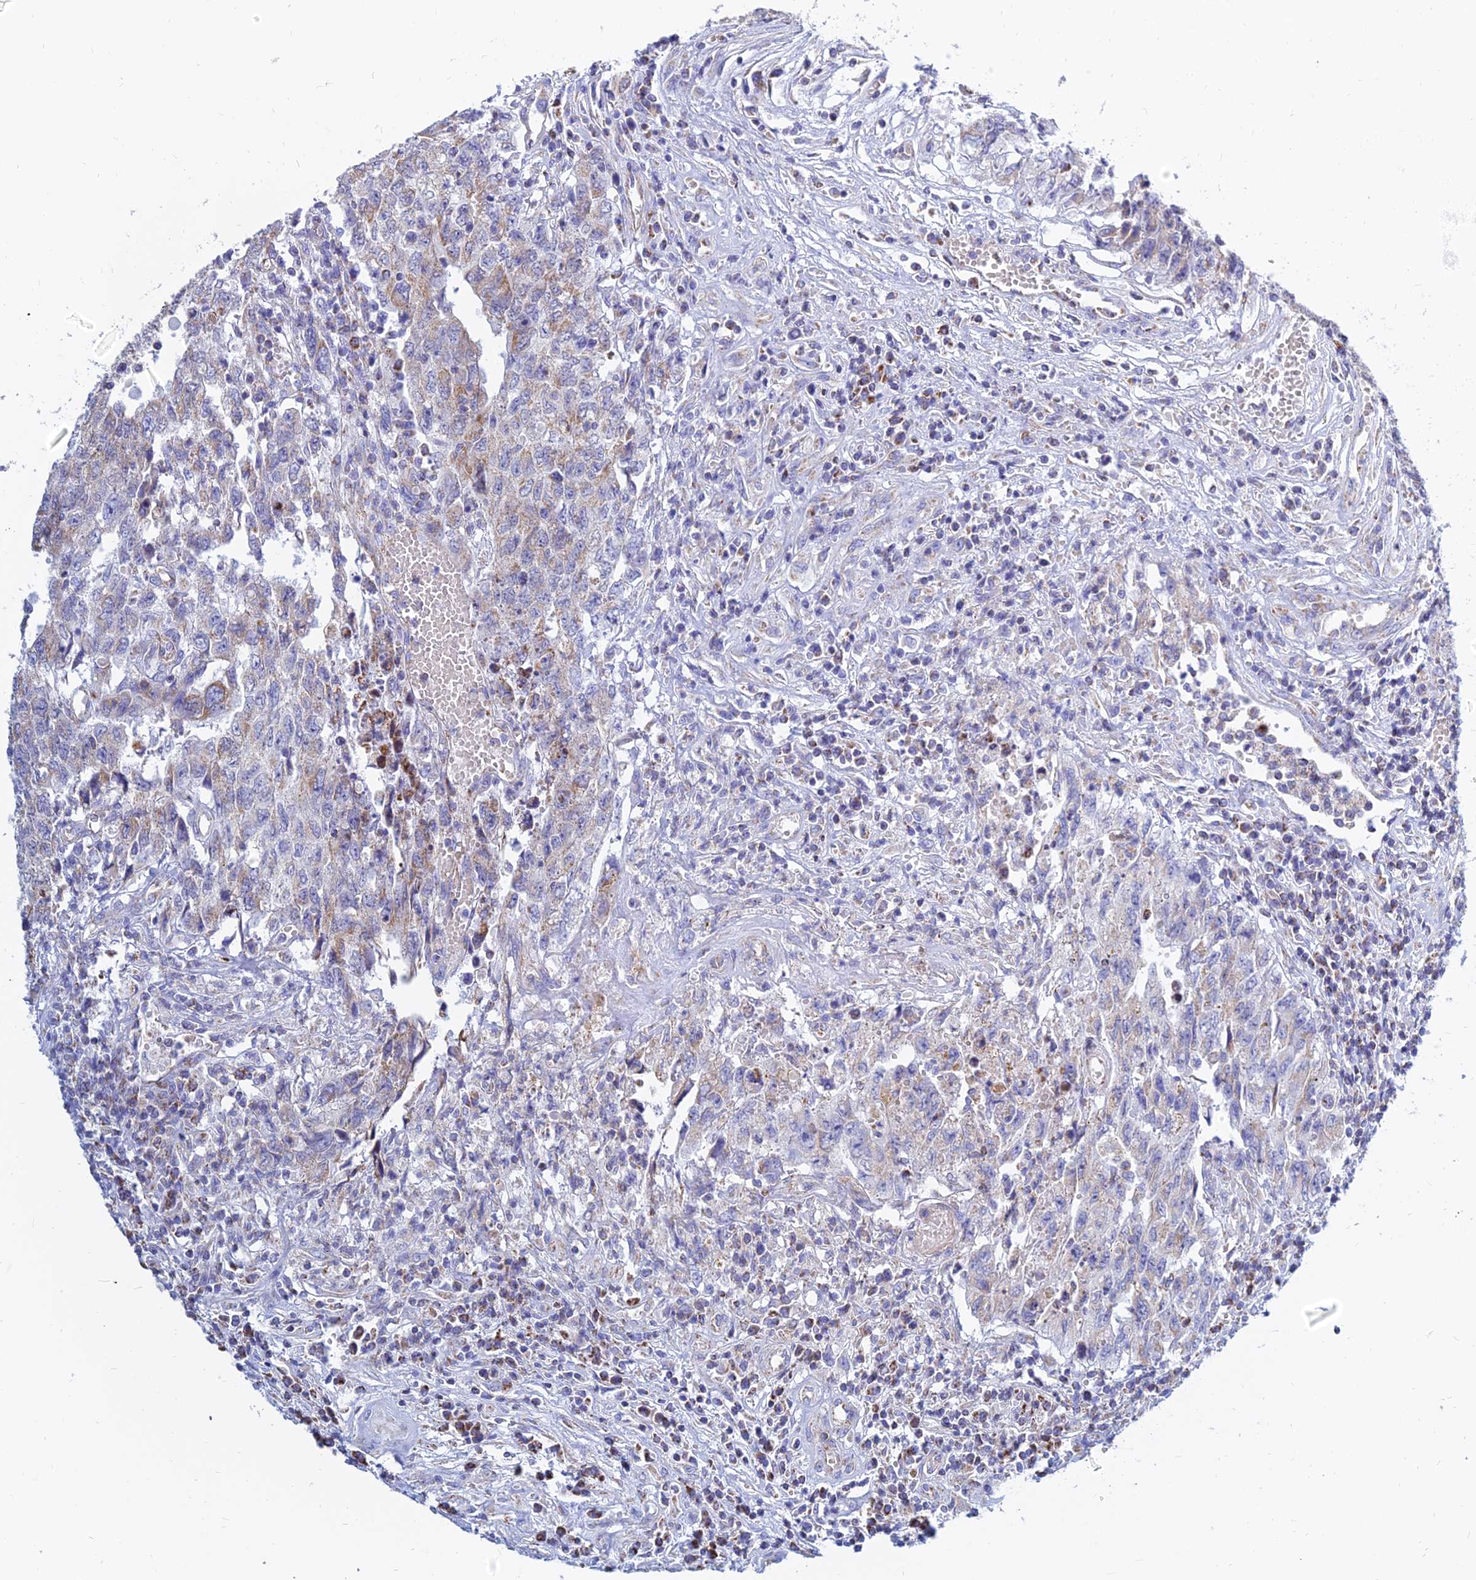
{"staining": {"intensity": "moderate", "quantity": "<25%", "location": "cytoplasmic/membranous"}, "tissue": "testis cancer", "cell_type": "Tumor cells", "image_type": "cancer", "snomed": [{"axis": "morphology", "description": "Carcinoma, Embryonal, NOS"}, {"axis": "topography", "description": "Testis"}], "caption": "Embryonal carcinoma (testis) was stained to show a protein in brown. There is low levels of moderate cytoplasmic/membranous positivity in approximately <25% of tumor cells. The protein of interest is stained brown, and the nuclei are stained in blue (DAB (3,3'-diaminobenzidine) IHC with brightfield microscopy, high magnification).", "gene": "MGST1", "patient": {"sex": "male", "age": 34}}